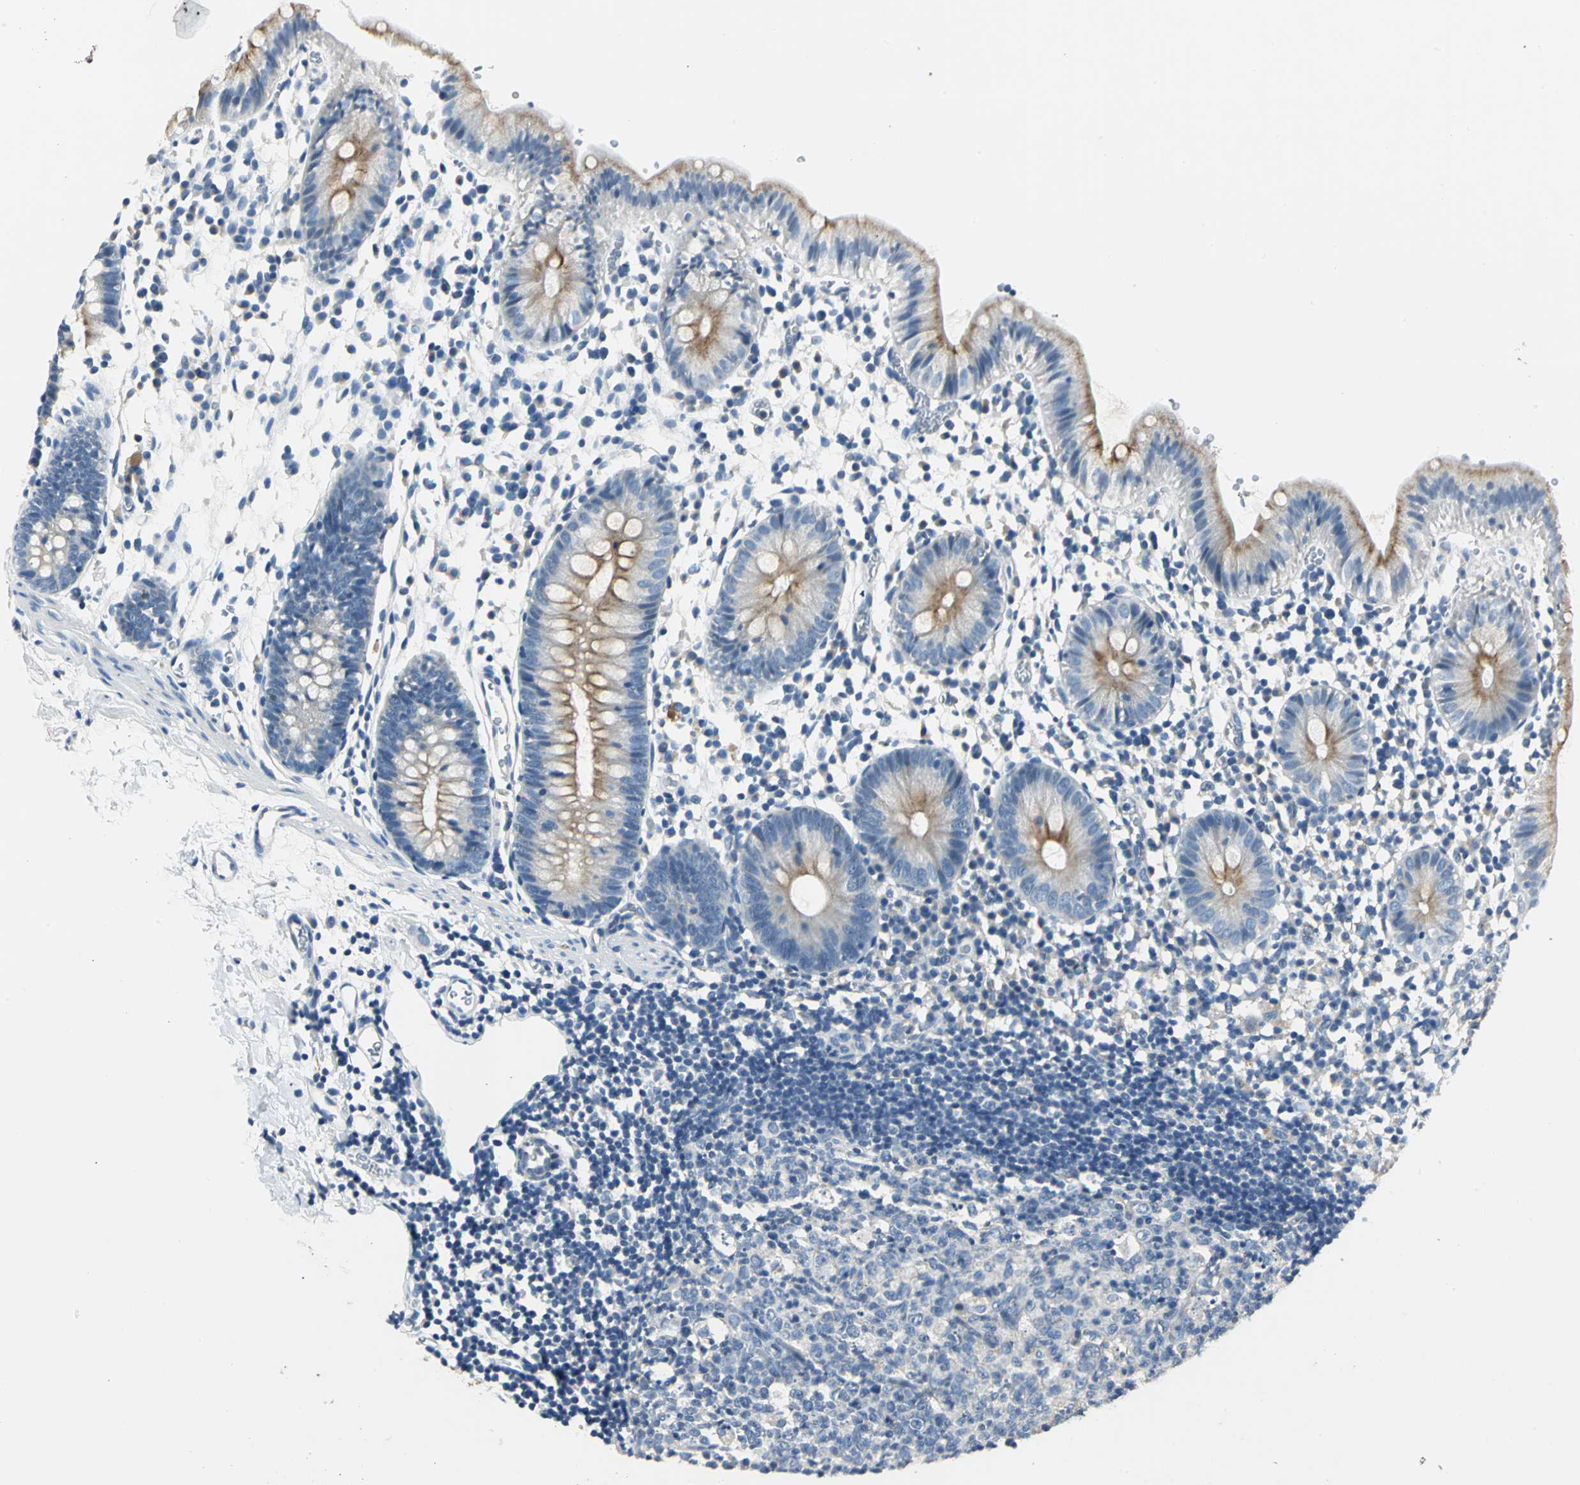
{"staining": {"intensity": "negative", "quantity": "none", "location": "none"}, "tissue": "colon", "cell_type": "Endothelial cells", "image_type": "normal", "snomed": [{"axis": "morphology", "description": "Normal tissue, NOS"}, {"axis": "topography", "description": "Colon"}], "caption": "The micrograph demonstrates no significant positivity in endothelial cells of colon. Brightfield microscopy of immunohistochemistry stained with DAB (3,3'-diaminobenzidine) (brown) and hematoxylin (blue), captured at high magnification.", "gene": "RIPOR1", "patient": {"sex": "male", "age": 14}}